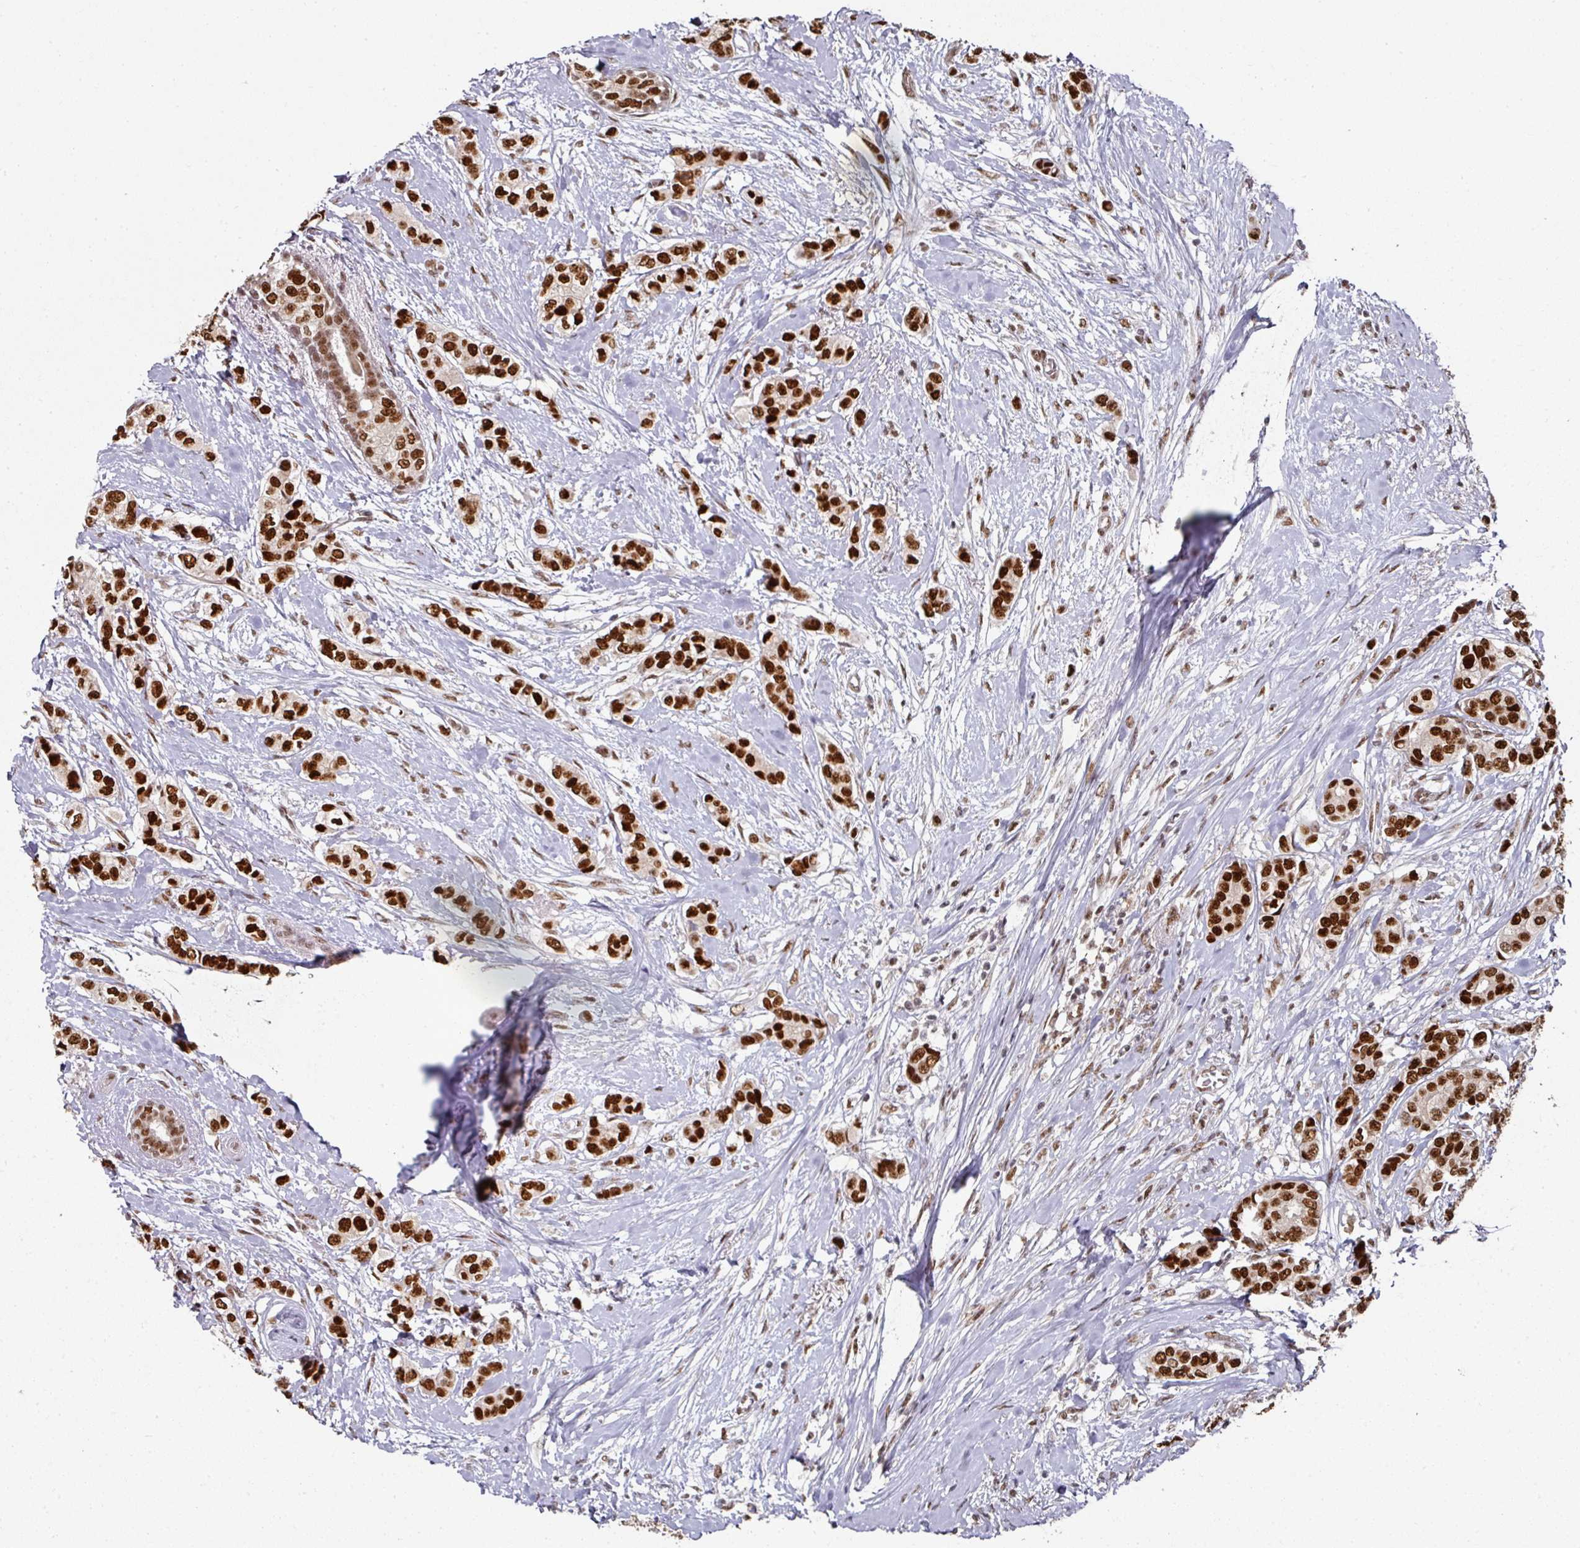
{"staining": {"intensity": "strong", "quantity": ">75%", "location": "nuclear"}, "tissue": "breast cancer", "cell_type": "Tumor cells", "image_type": "cancer", "snomed": [{"axis": "morphology", "description": "Duct carcinoma"}, {"axis": "topography", "description": "Breast"}], "caption": "This photomicrograph demonstrates immunohistochemistry (IHC) staining of breast invasive ductal carcinoma, with high strong nuclear staining in approximately >75% of tumor cells.", "gene": "MEPCE", "patient": {"sex": "female", "age": 73}}